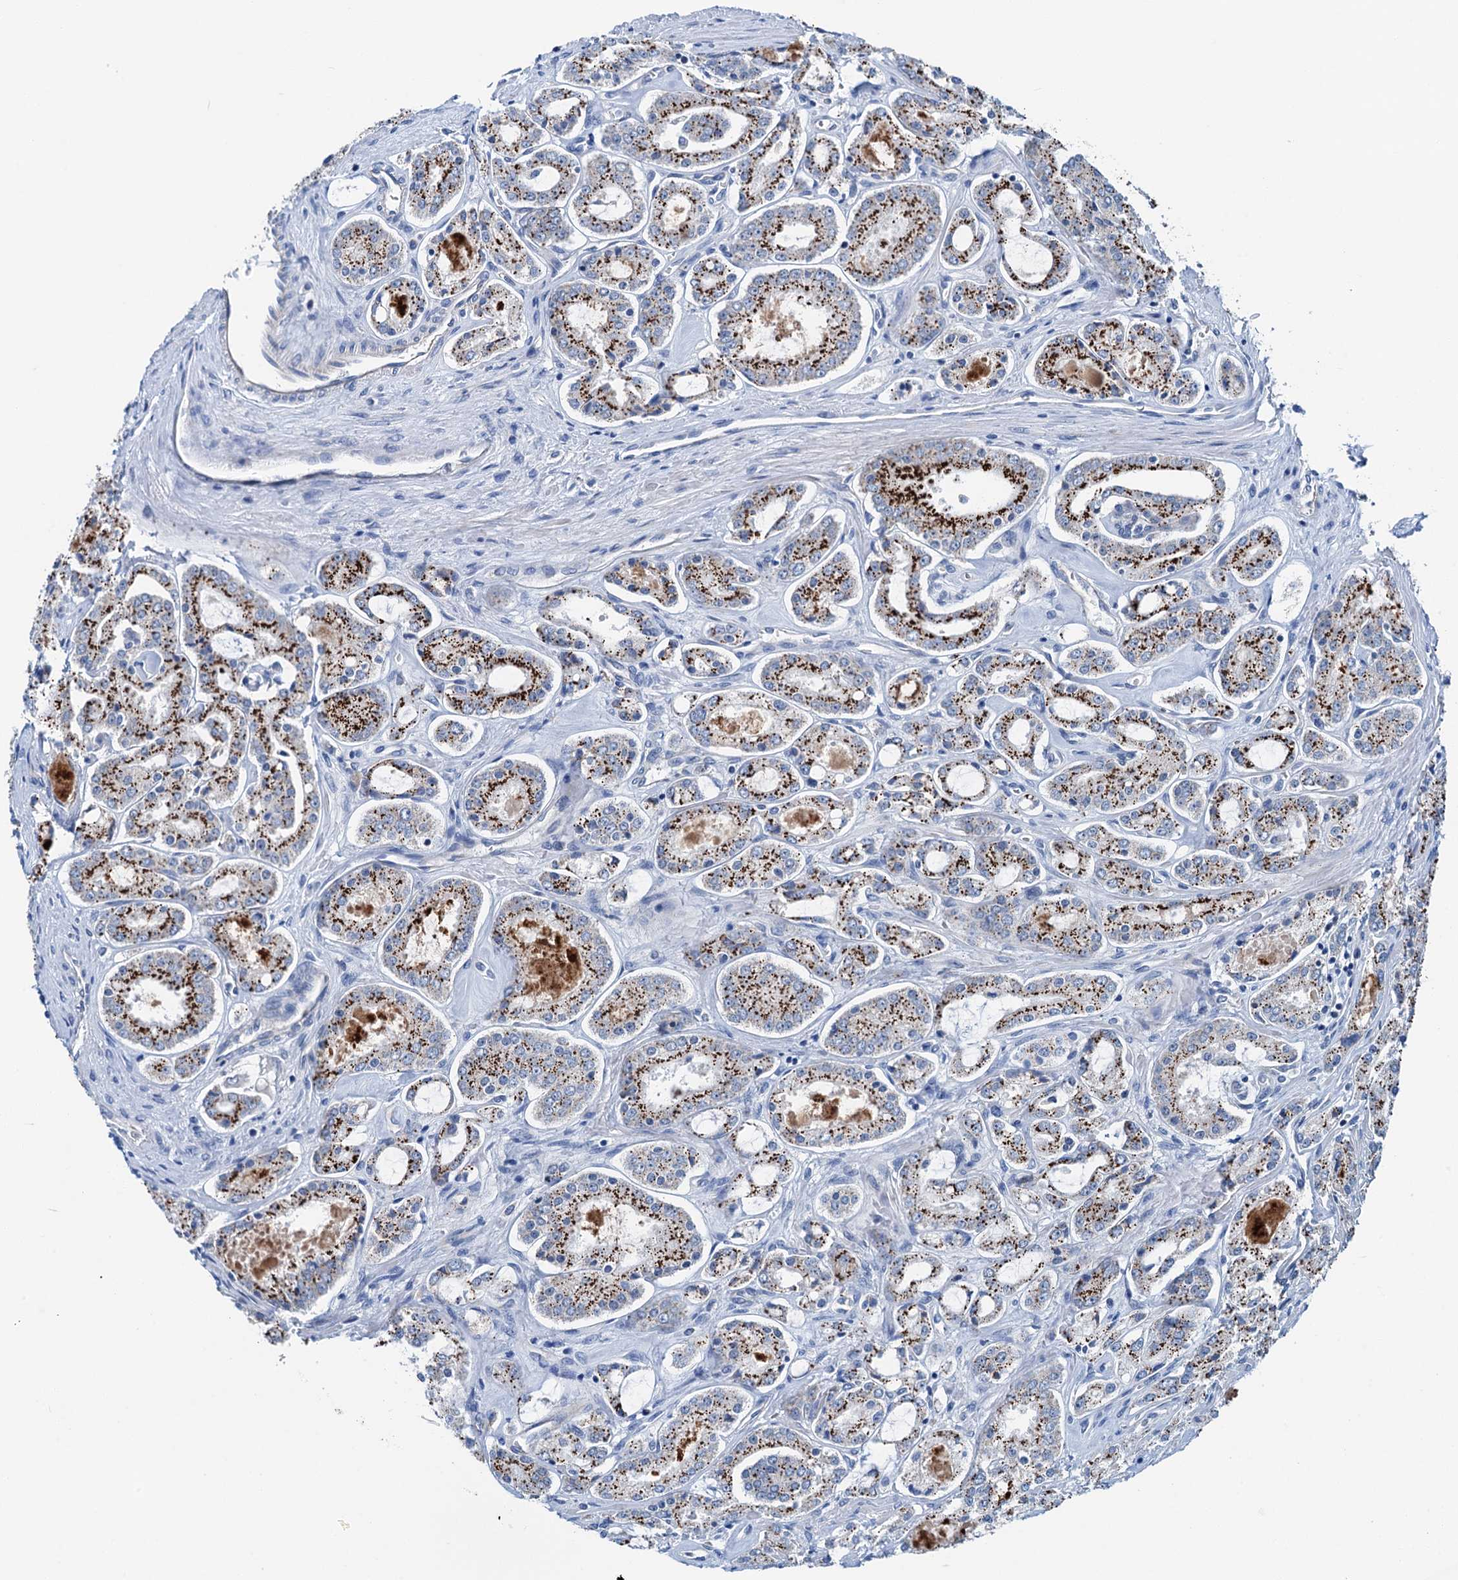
{"staining": {"intensity": "moderate", "quantity": "25%-75%", "location": "cytoplasmic/membranous"}, "tissue": "prostate cancer", "cell_type": "Tumor cells", "image_type": "cancer", "snomed": [{"axis": "morphology", "description": "Adenocarcinoma, Low grade"}, {"axis": "topography", "description": "Prostate"}], "caption": "Tumor cells show medium levels of moderate cytoplasmic/membranous staining in approximately 25%-75% of cells in low-grade adenocarcinoma (prostate).", "gene": "ELAC1", "patient": {"sex": "male", "age": 68}}